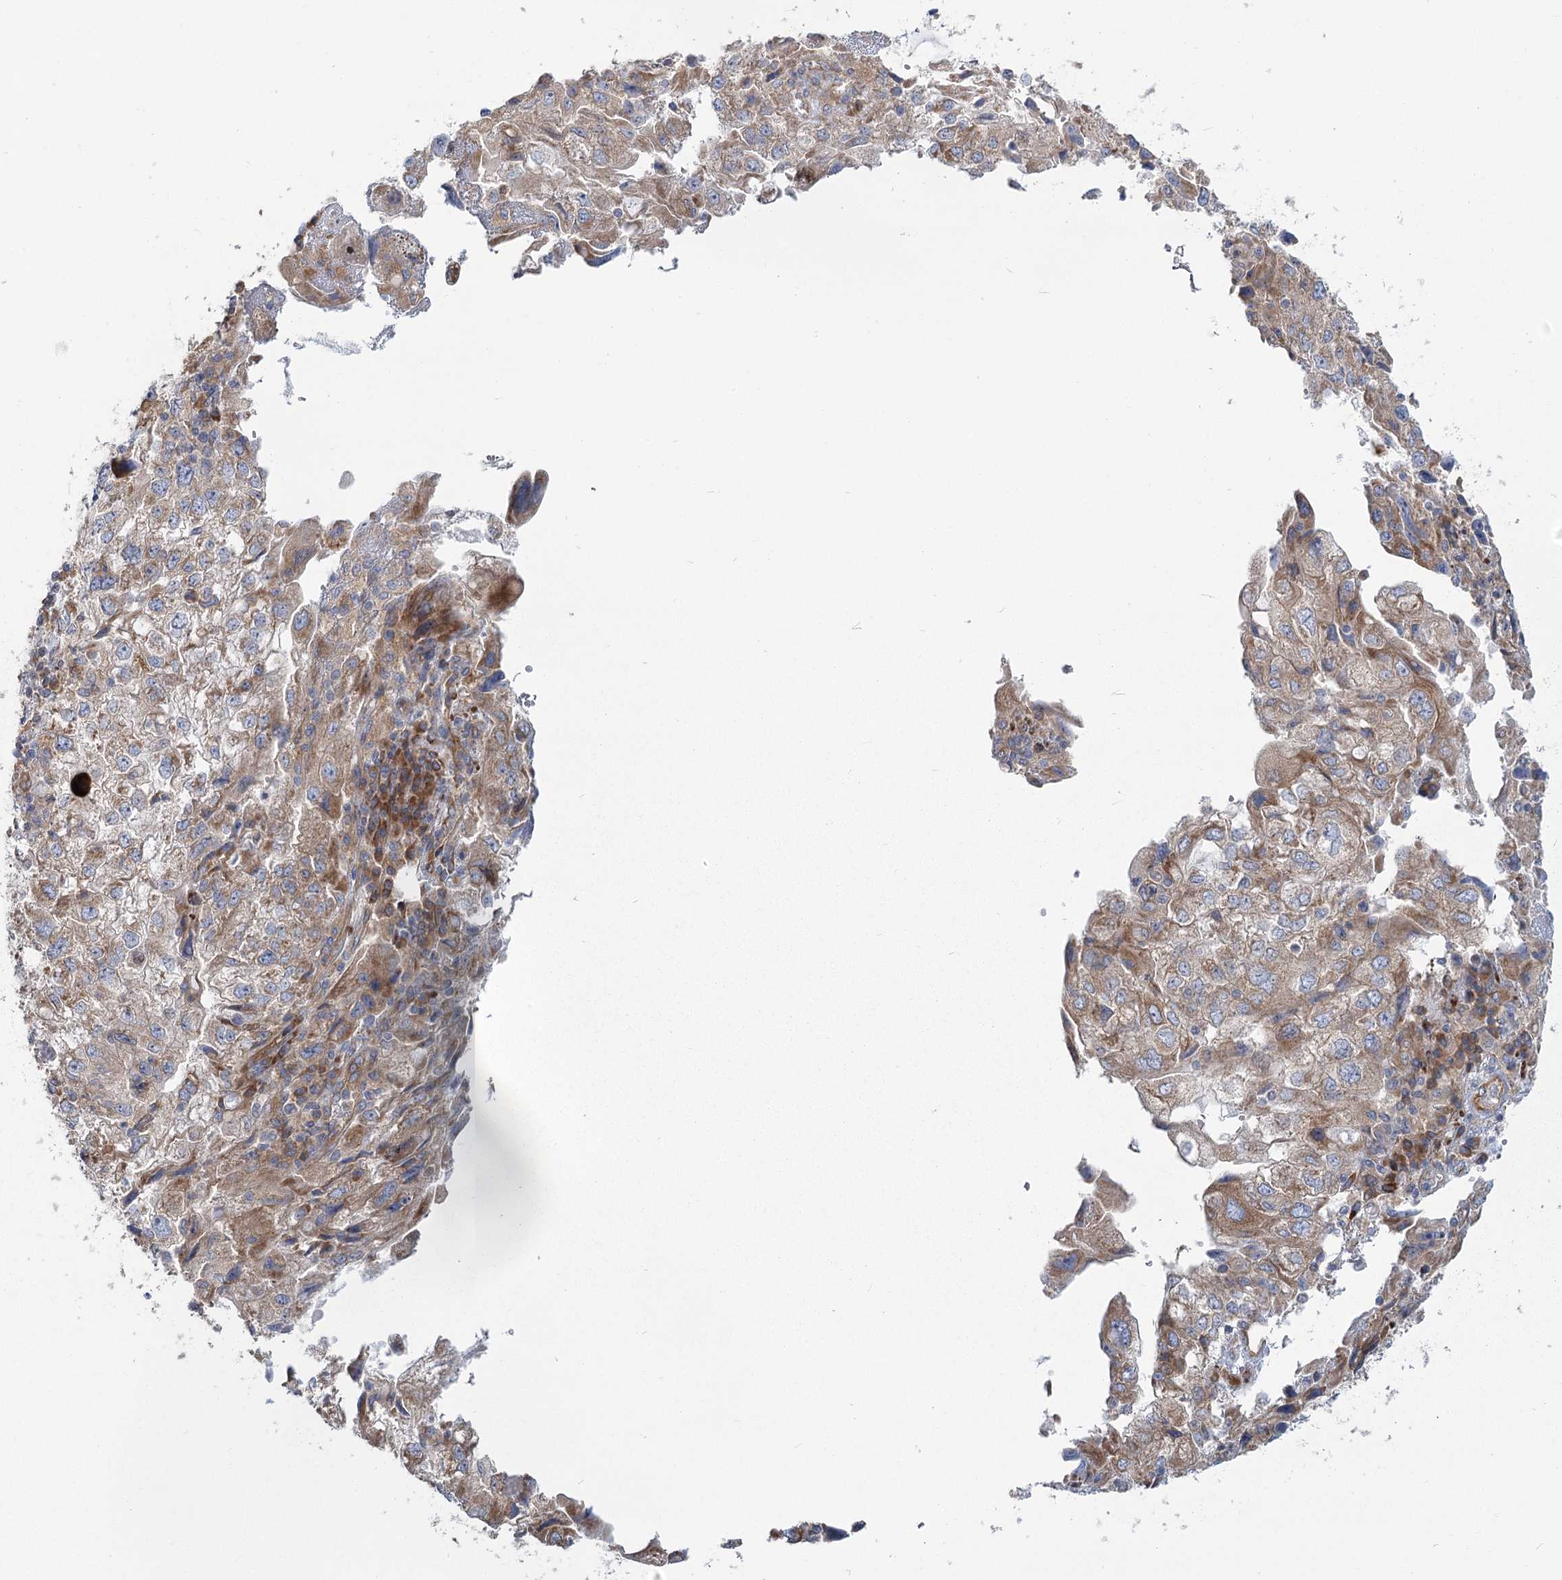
{"staining": {"intensity": "moderate", "quantity": ">75%", "location": "cytoplasmic/membranous"}, "tissue": "endometrial cancer", "cell_type": "Tumor cells", "image_type": "cancer", "snomed": [{"axis": "morphology", "description": "Adenocarcinoma, NOS"}, {"axis": "topography", "description": "Endometrium"}], "caption": "Protein staining displays moderate cytoplasmic/membranous staining in about >75% of tumor cells in endometrial cancer (adenocarcinoma). The staining is performed using DAB (3,3'-diaminobenzidine) brown chromogen to label protein expression. The nuclei are counter-stained blue using hematoxylin.", "gene": "HARS2", "patient": {"sex": "female", "age": 49}}